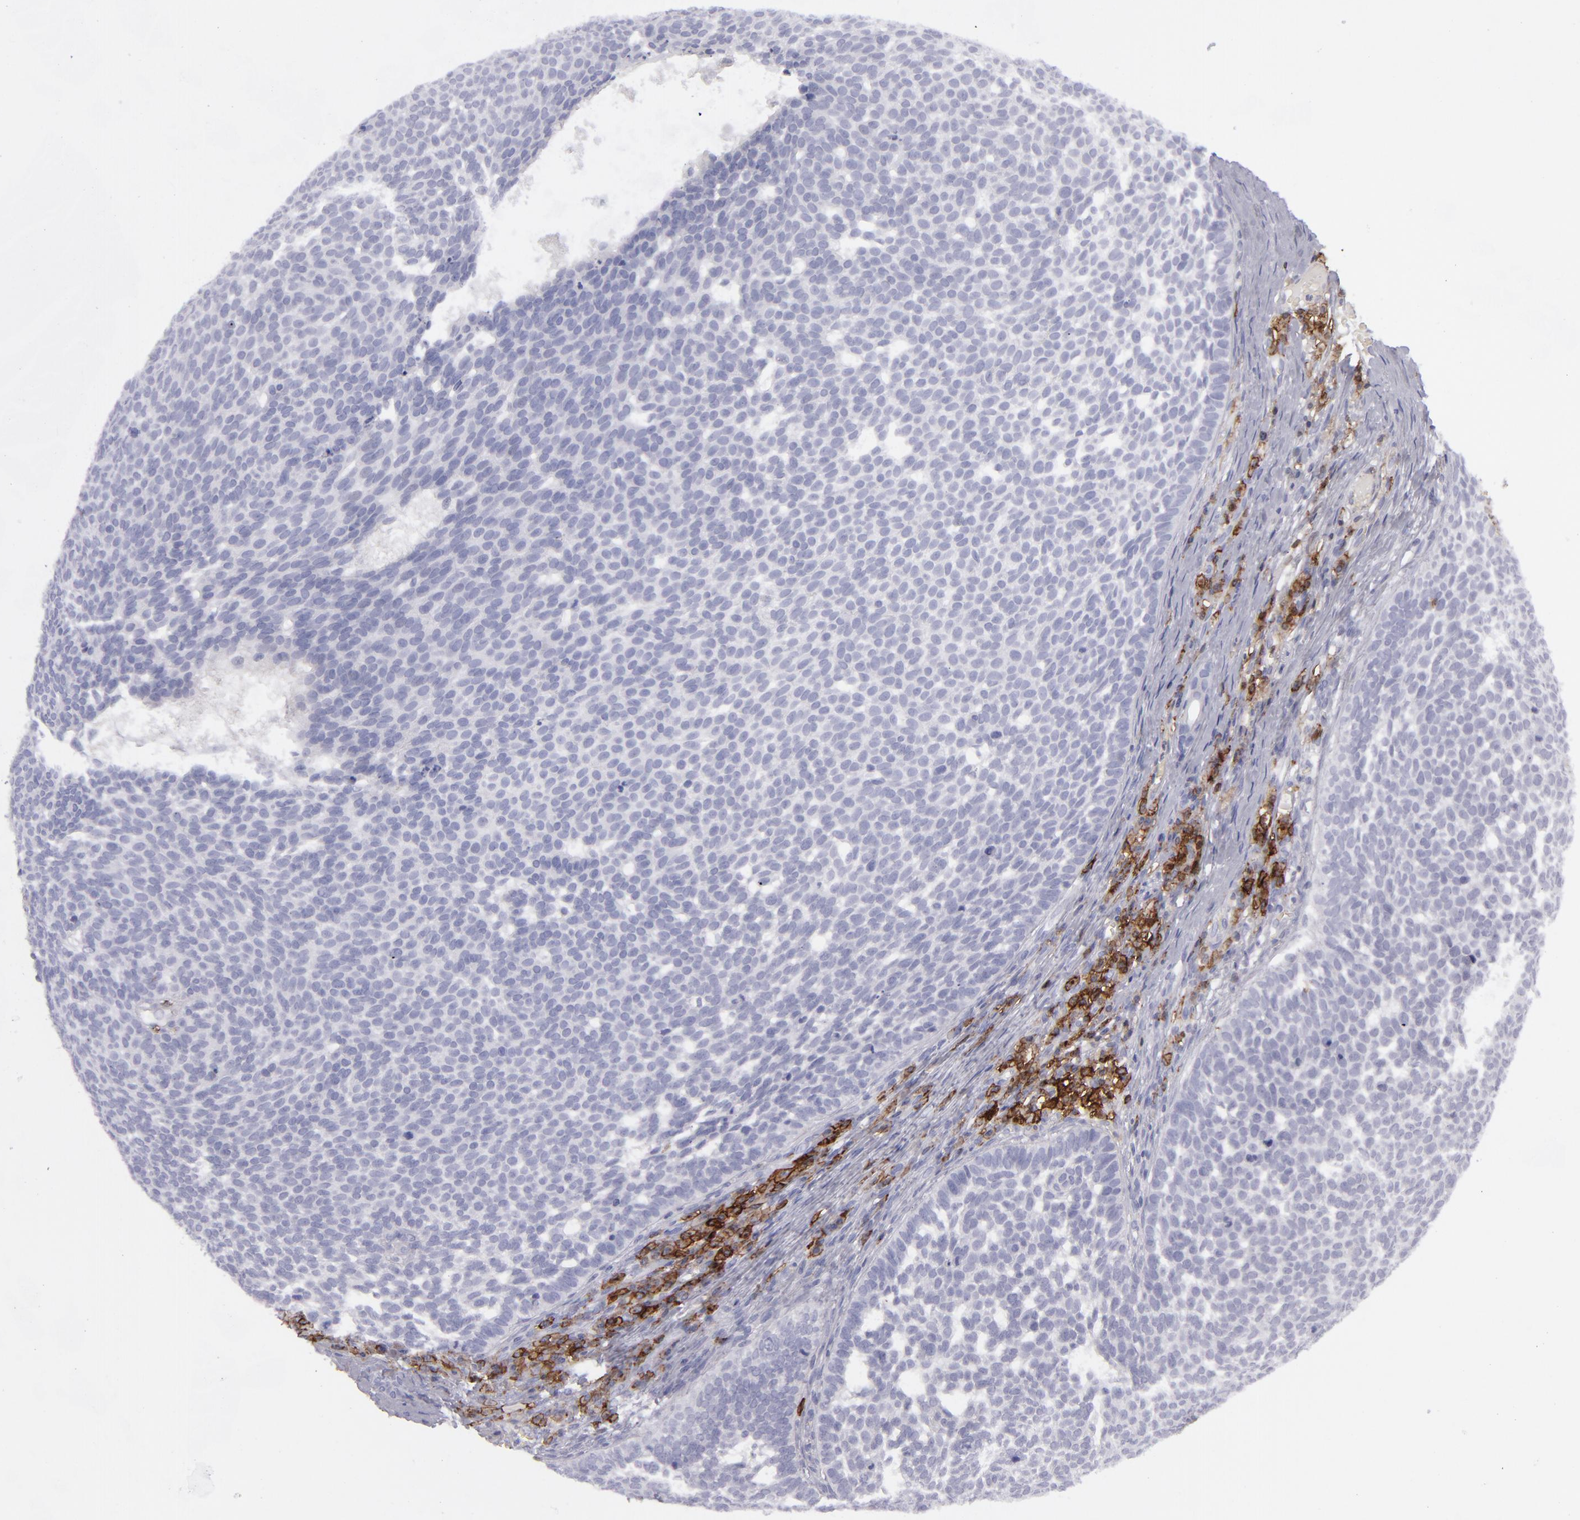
{"staining": {"intensity": "negative", "quantity": "none", "location": "none"}, "tissue": "skin cancer", "cell_type": "Tumor cells", "image_type": "cancer", "snomed": [{"axis": "morphology", "description": "Basal cell carcinoma"}, {"axis": "topography", "description": "Skin"}], "caption": "Human skin cancer stained for a protein using IHC reveals no staining in tumor cells.", "gene": "CD27", "patient": {"sex": "male", "age": 63}}